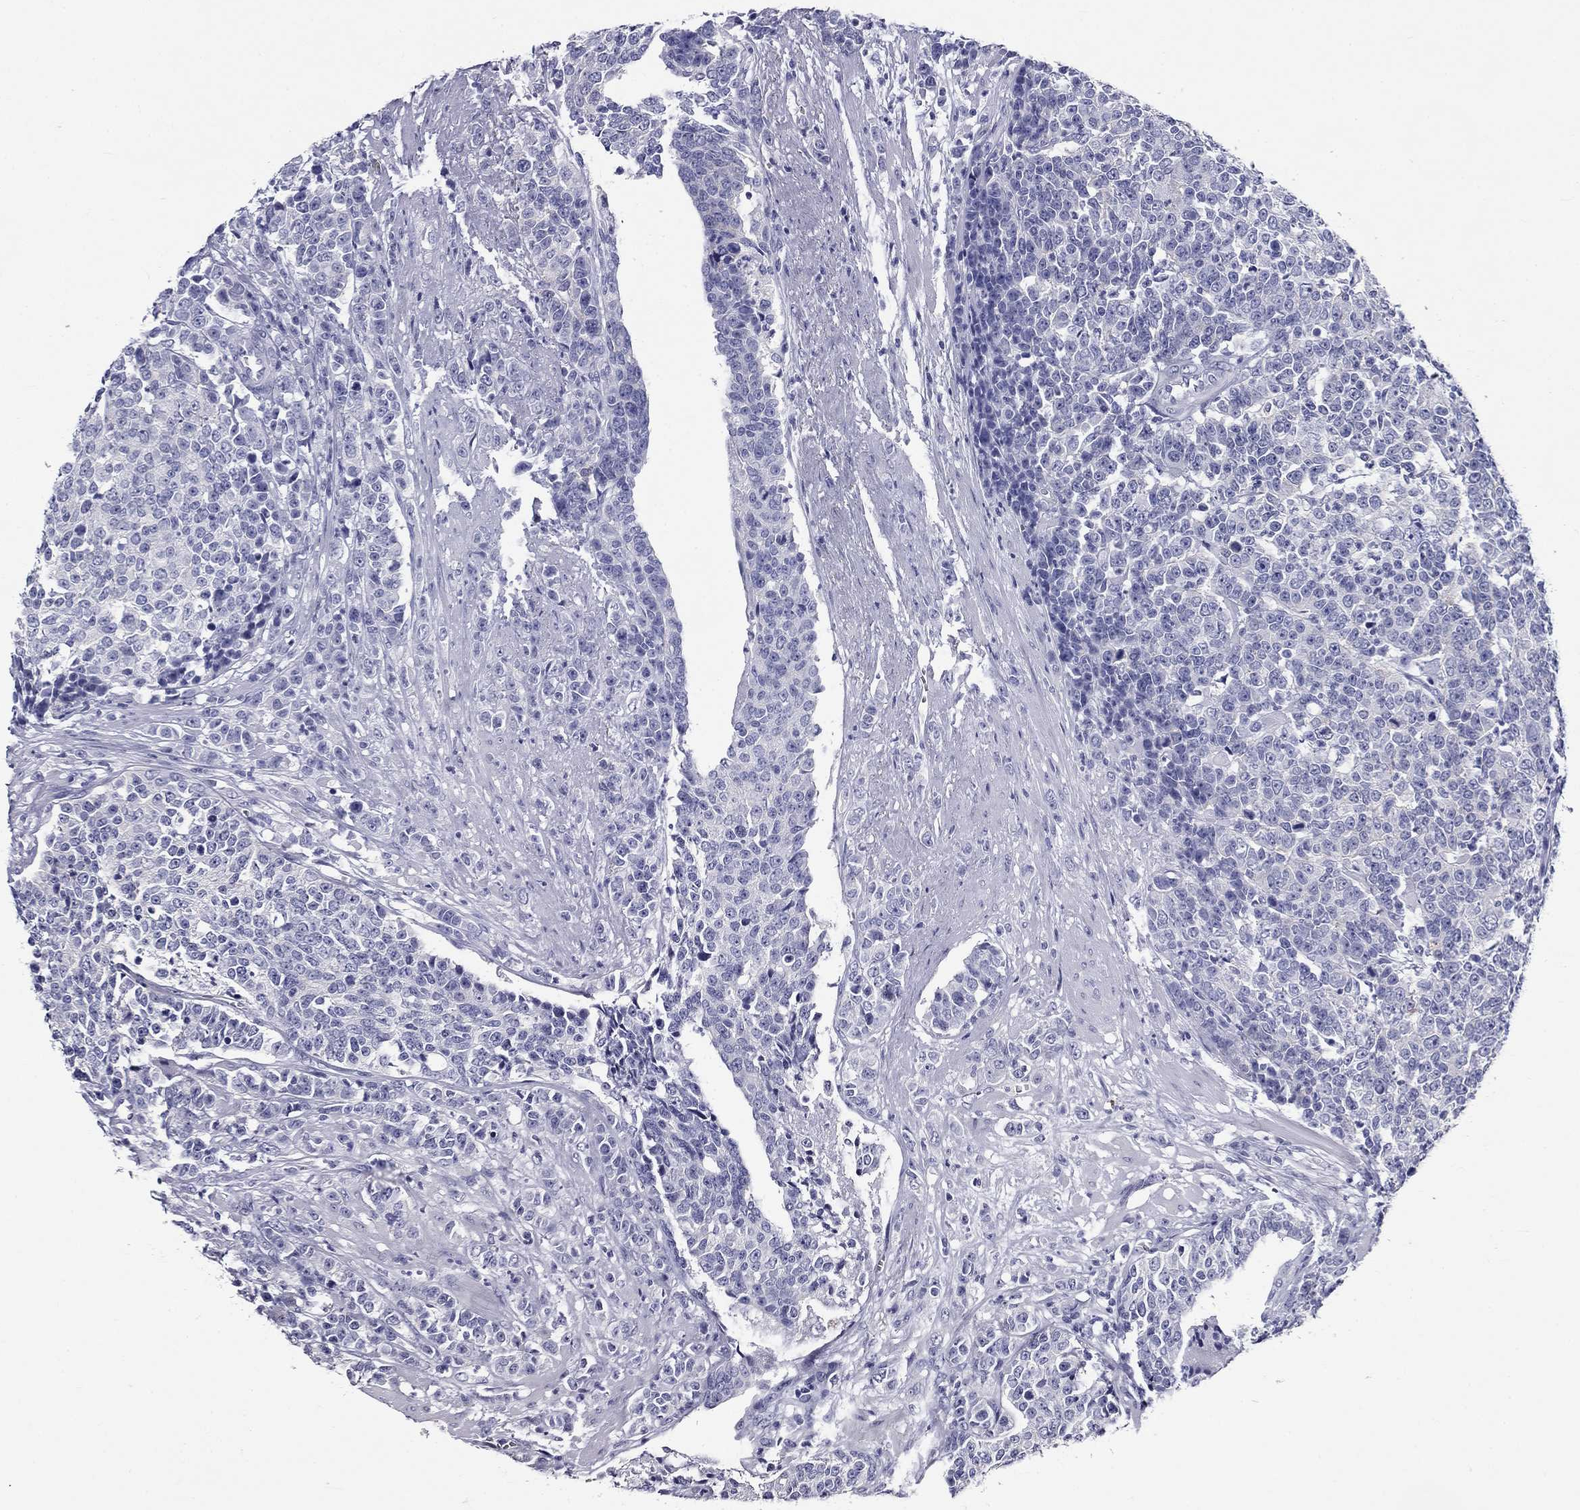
{"staining": {"intensity": "negative", "quantity": "none", "location": "none"}, "tissue": "prostate cancer", "cell_type": "Tumor cells", "image_type": "cancer", "snomed": [{"axis": "morphology", "description": "Adenocarcinoma, NOS"}, {"axis": "topography", "description": "Prostate"}], "caption": "This is an immunohistochemistry image of prostate cancer (adenocarcinoma). There is no expression in tumor cells.", "gene": "DNALI1", "patient": {"sex": "male", "age": 67}}